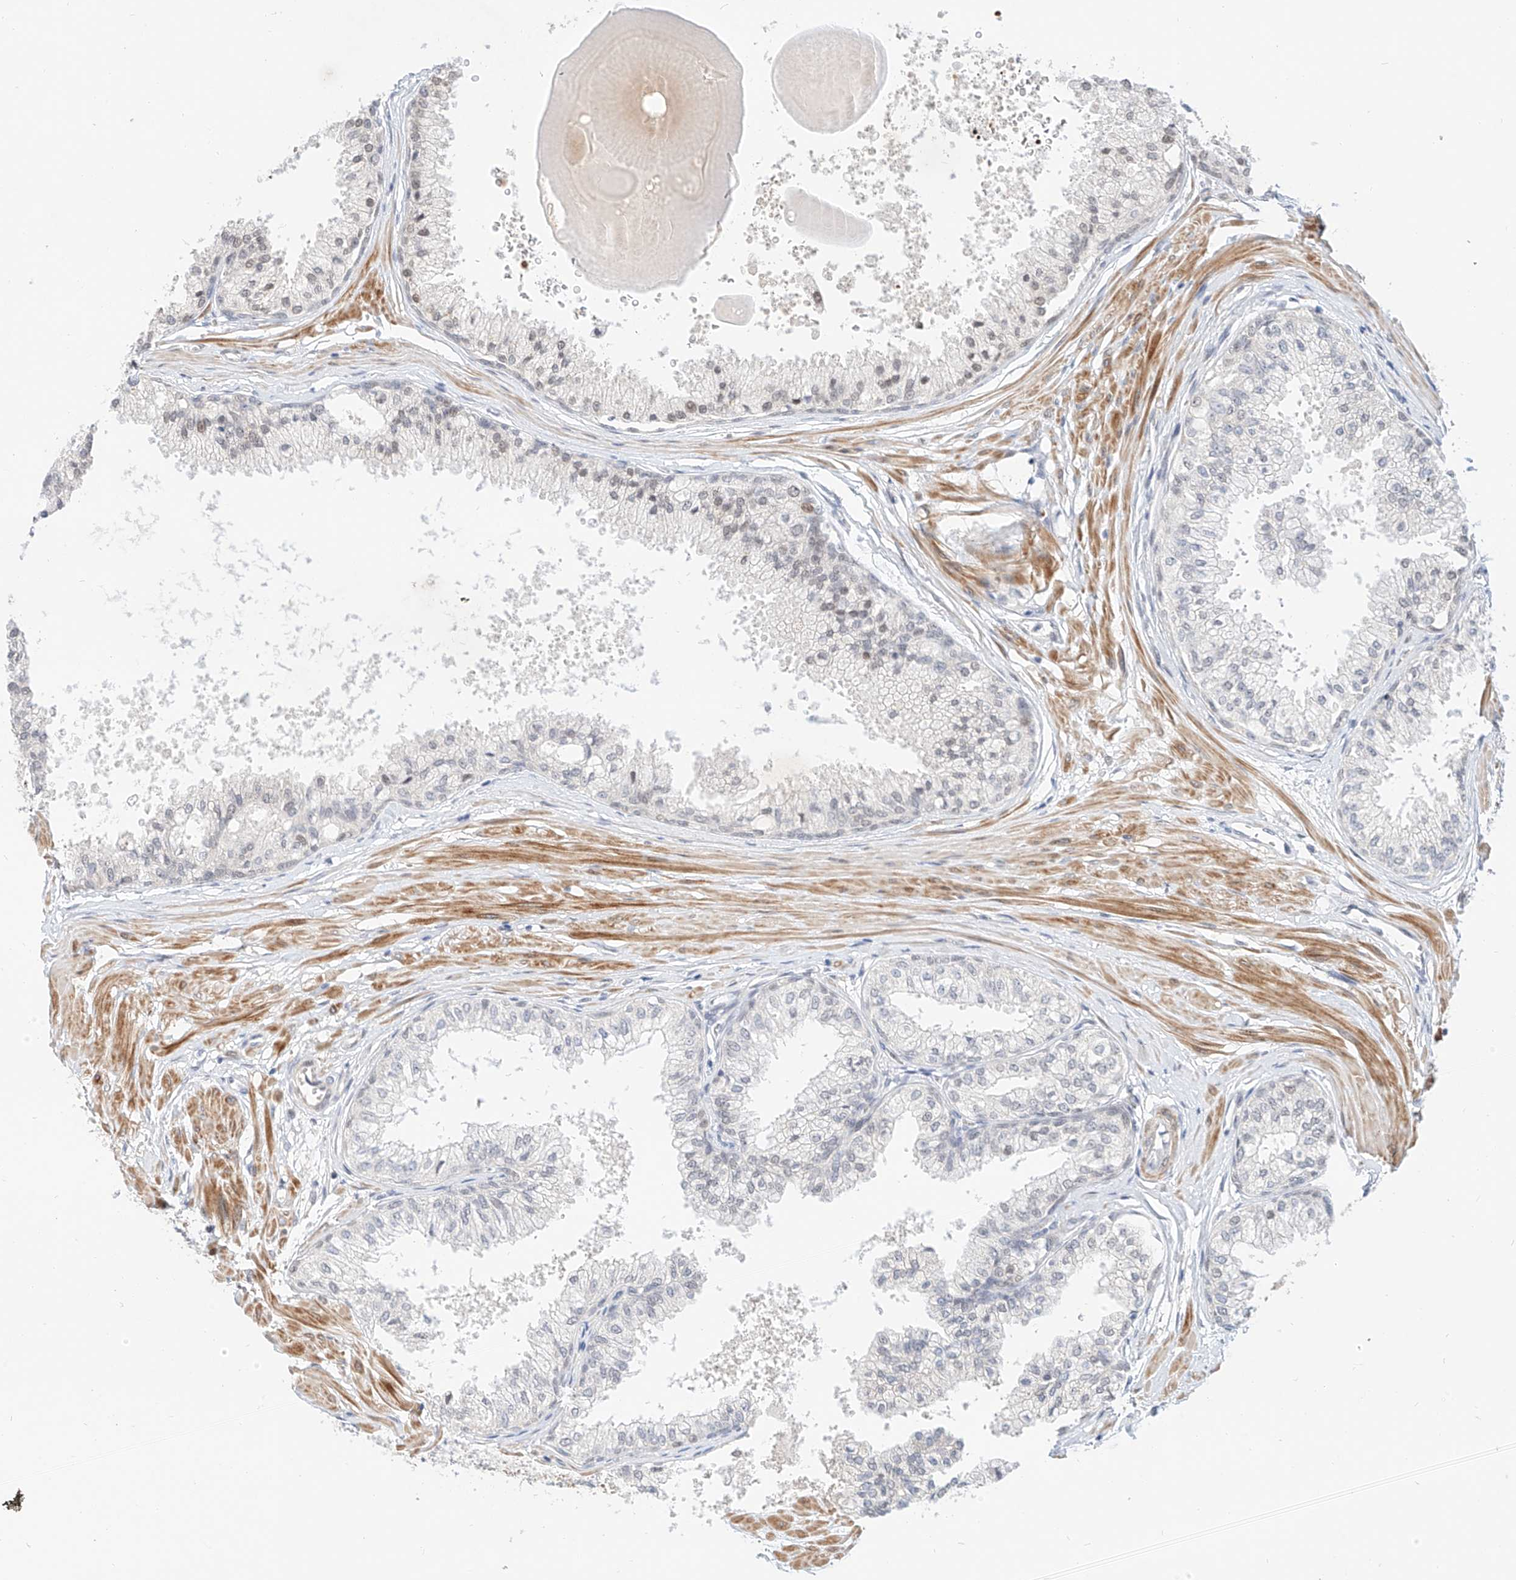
{"staining": {"intensity": "moderate", "quantity": "25%-75%", "location": "nuclear"}, "tissue": "prostate", "cell_type": "Glandular cells", "image_type": "normal", "snomed": [{"axis": "morphology", "description": "Normal tissue, NOS"}, {"axis": "topography", "description": "Prostate"}], "caption": "Glandular cells show medium levels of moderate nuclear expression in about 25%-75% of cells in unremarkable prostate. The staining was performed using DAB (3,3'-diaminobenzidine), with brown indicating positive protein expression. Nuclei are stained blue with hematoxylin.", "gene": "CBX8", "patient": {"sex": "male", "age": 48}}